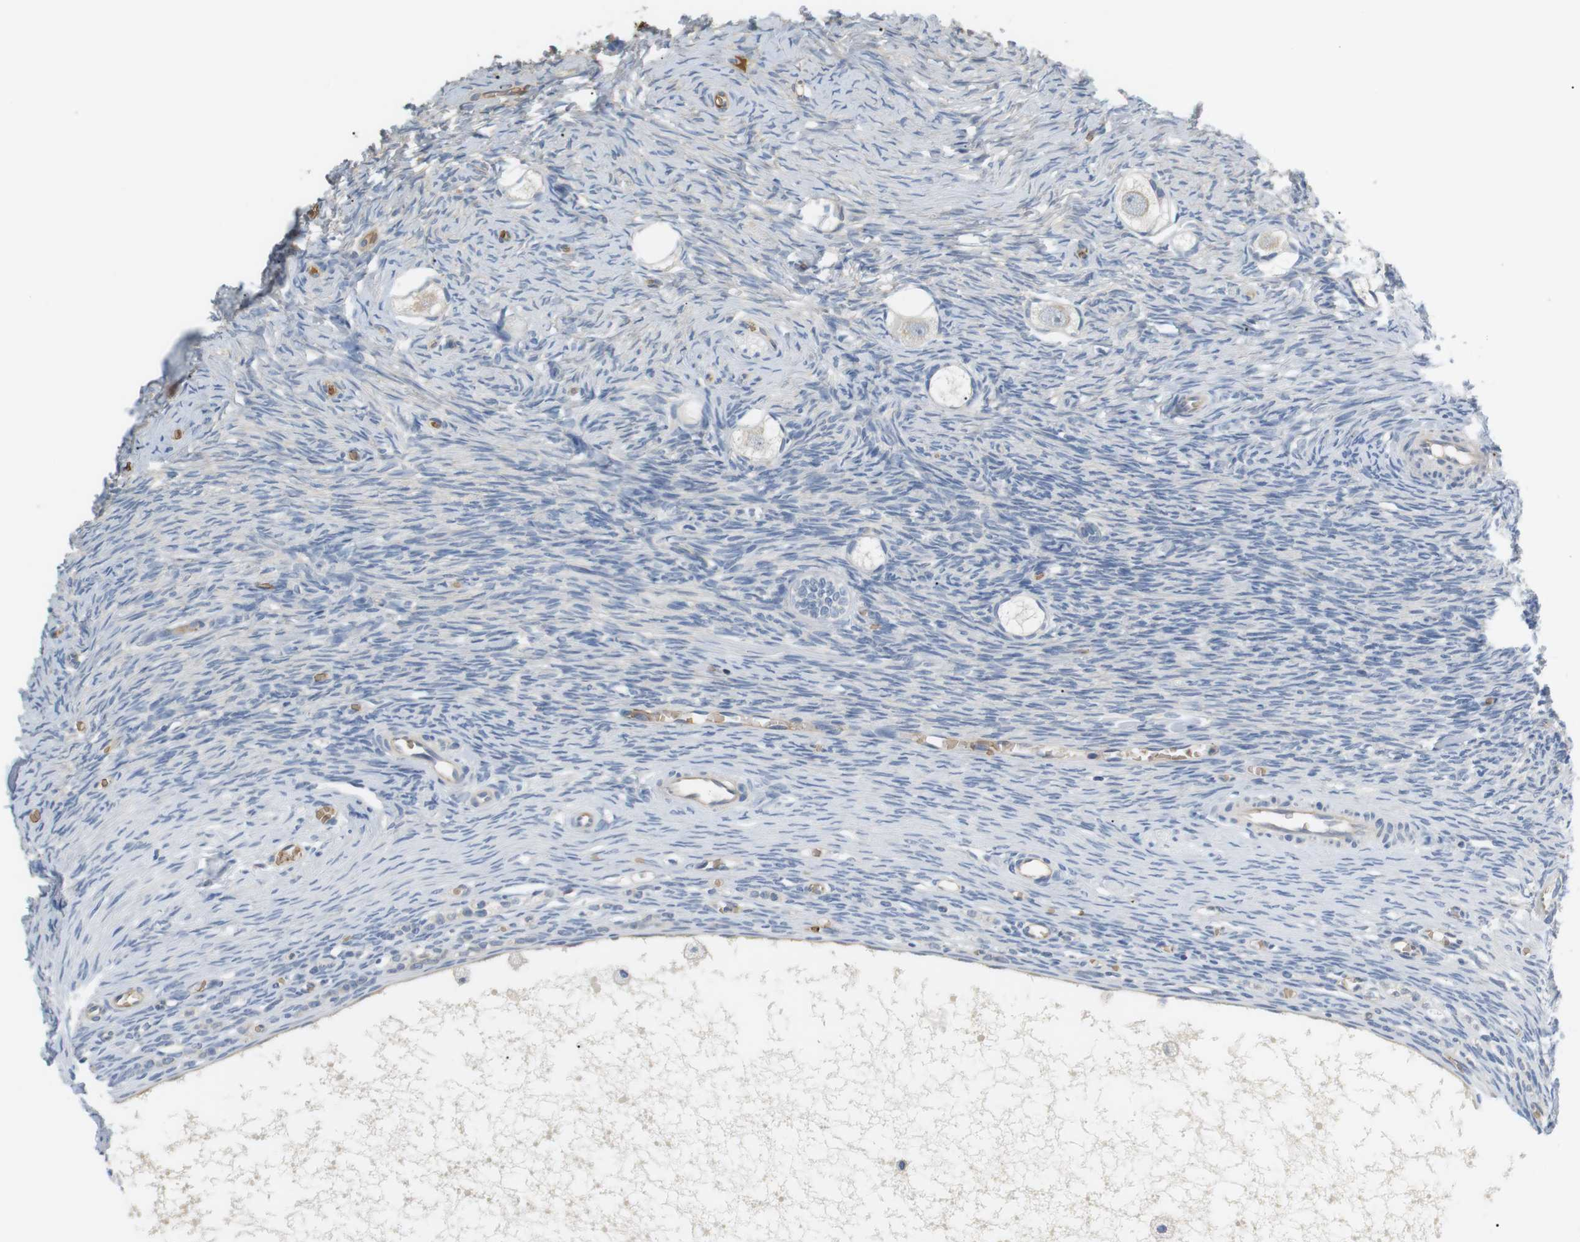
{"staining": {"intensity": "negative", "quantity": "none", "location": "none"}, "tissue": "ovary", "cell_type": "Follicle cells", "image_type": "normal", "snomed": [{"axis": "morphology", "description": "Normal tissue, NOS"}, {"axis": "topography", "description": "Ovary"}], "caption": "DAB (3,3'-diaminobenzidine) immunohistochemical staining of unremarkable human ovary demonstrates no significant staining in follicle cells.", "gene": "ADCY10", "patient": {"sex": "female", "age": 27}}